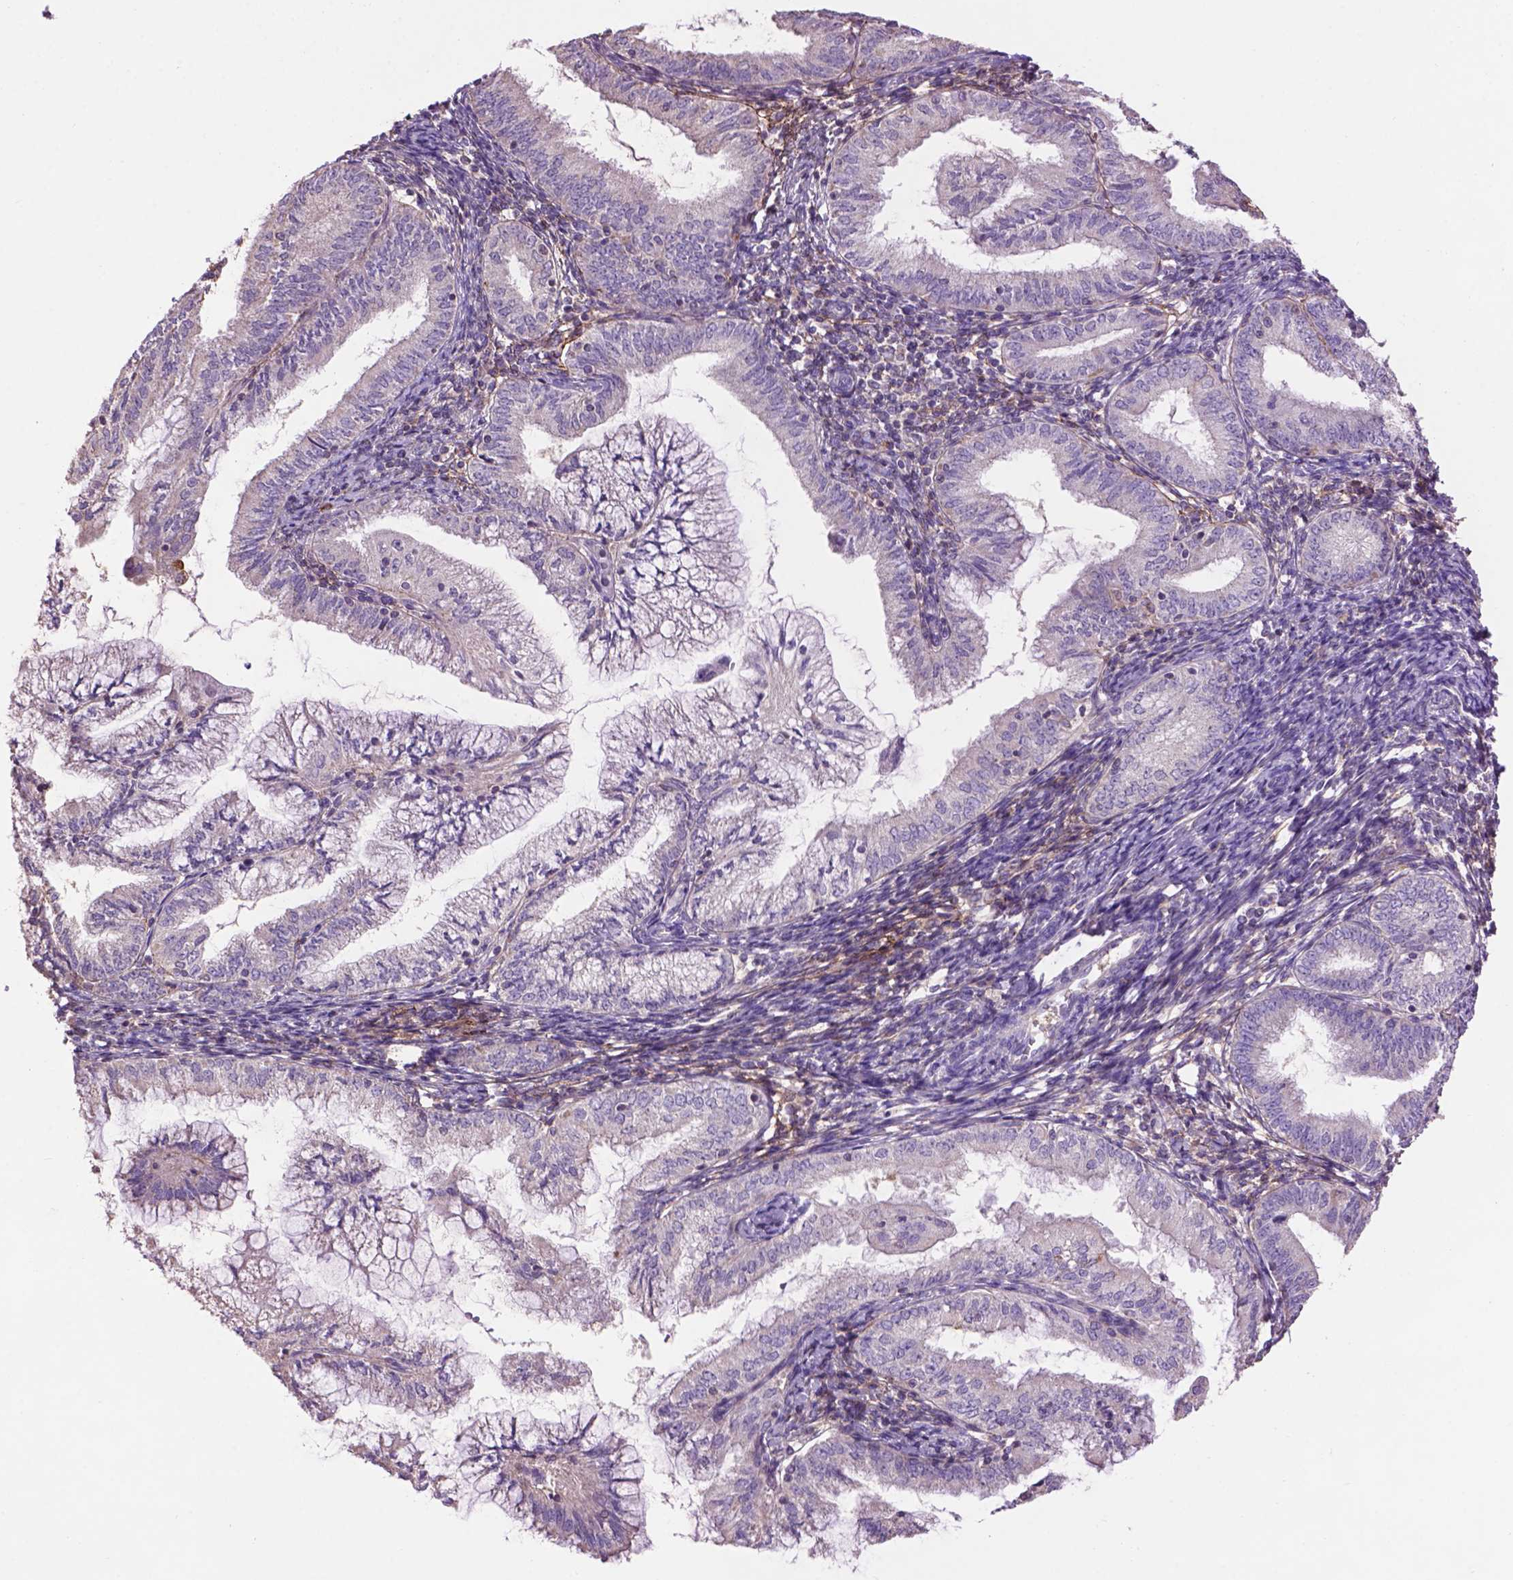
{"staining": {"intensity": "negative", "quantity": "none", "location": "none"}, "tissue": "endometrial cancer", "cell_type": "Tumor cells", "image_type": "cancer", "snomed": [{"axis": "morphology", "description": "Adenocarcinoma, NOS"}, {"axis": "topography", "description": "Endometrium"}], "caption": "IHC of endometrial cancer exhibits no expression in tumor cells.", "gene": "LRRC3C", "patient": {"sex": "female", "age": 55}}